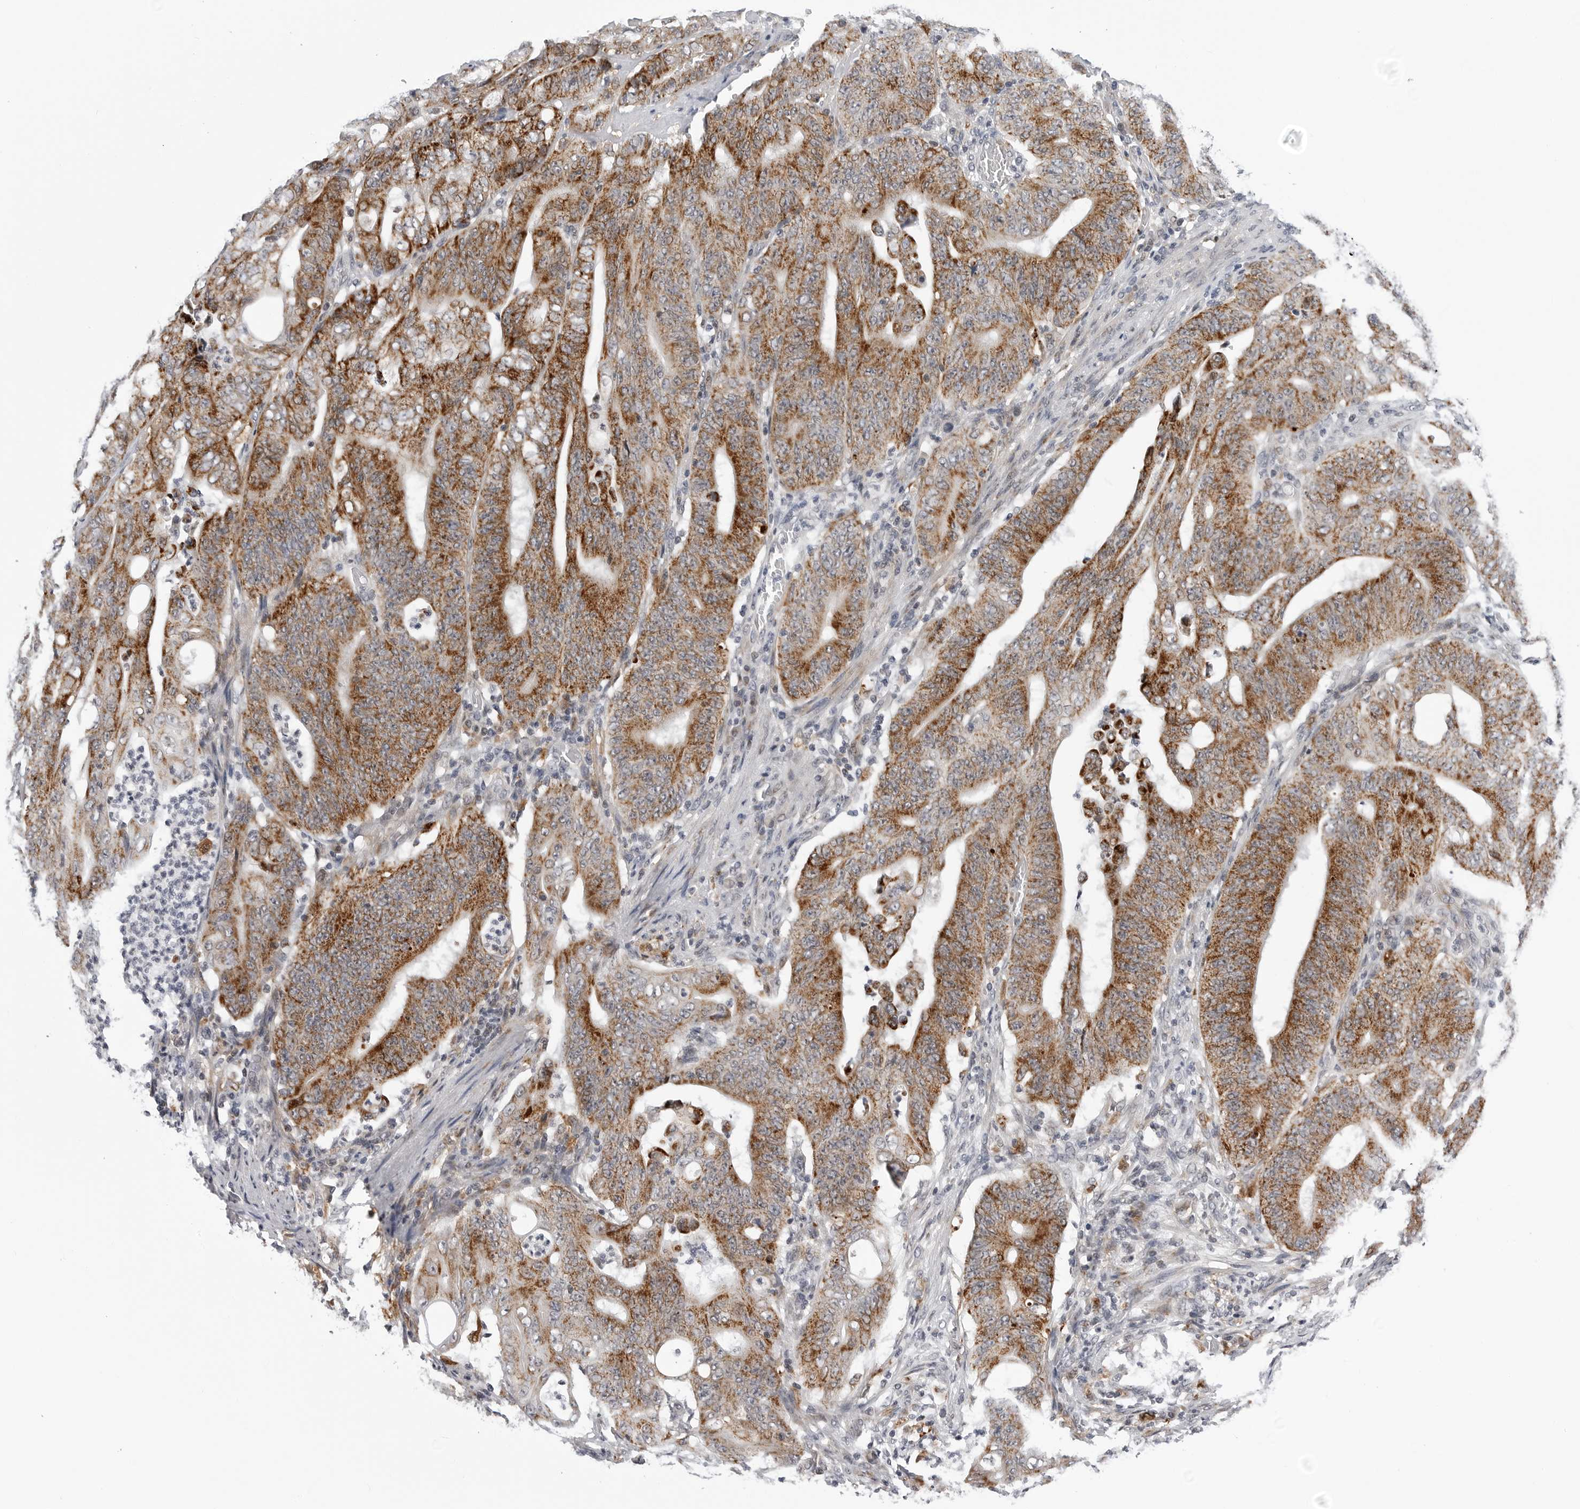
{"staining": {"intensity": "strong", "quantity": ">75%", "location": "cytoplasmic/membranous"}, "tissue": "stomach cancer", "cell_type": "Tumor cells", "image_type": "cancer", "snomed": [{"axis": "morphology", "description": "Adenocarcinoma, NOS"}, {"axis": "topography", "description": "Stomach"}], "caption": "Stomach cancer stained for a protein (brown) shows strong cytoplasmic/membranous positive staining in approximately >75% of tumor cells.", "gene": "CDK20", "patient": {"sex": "female", "age": 73}}